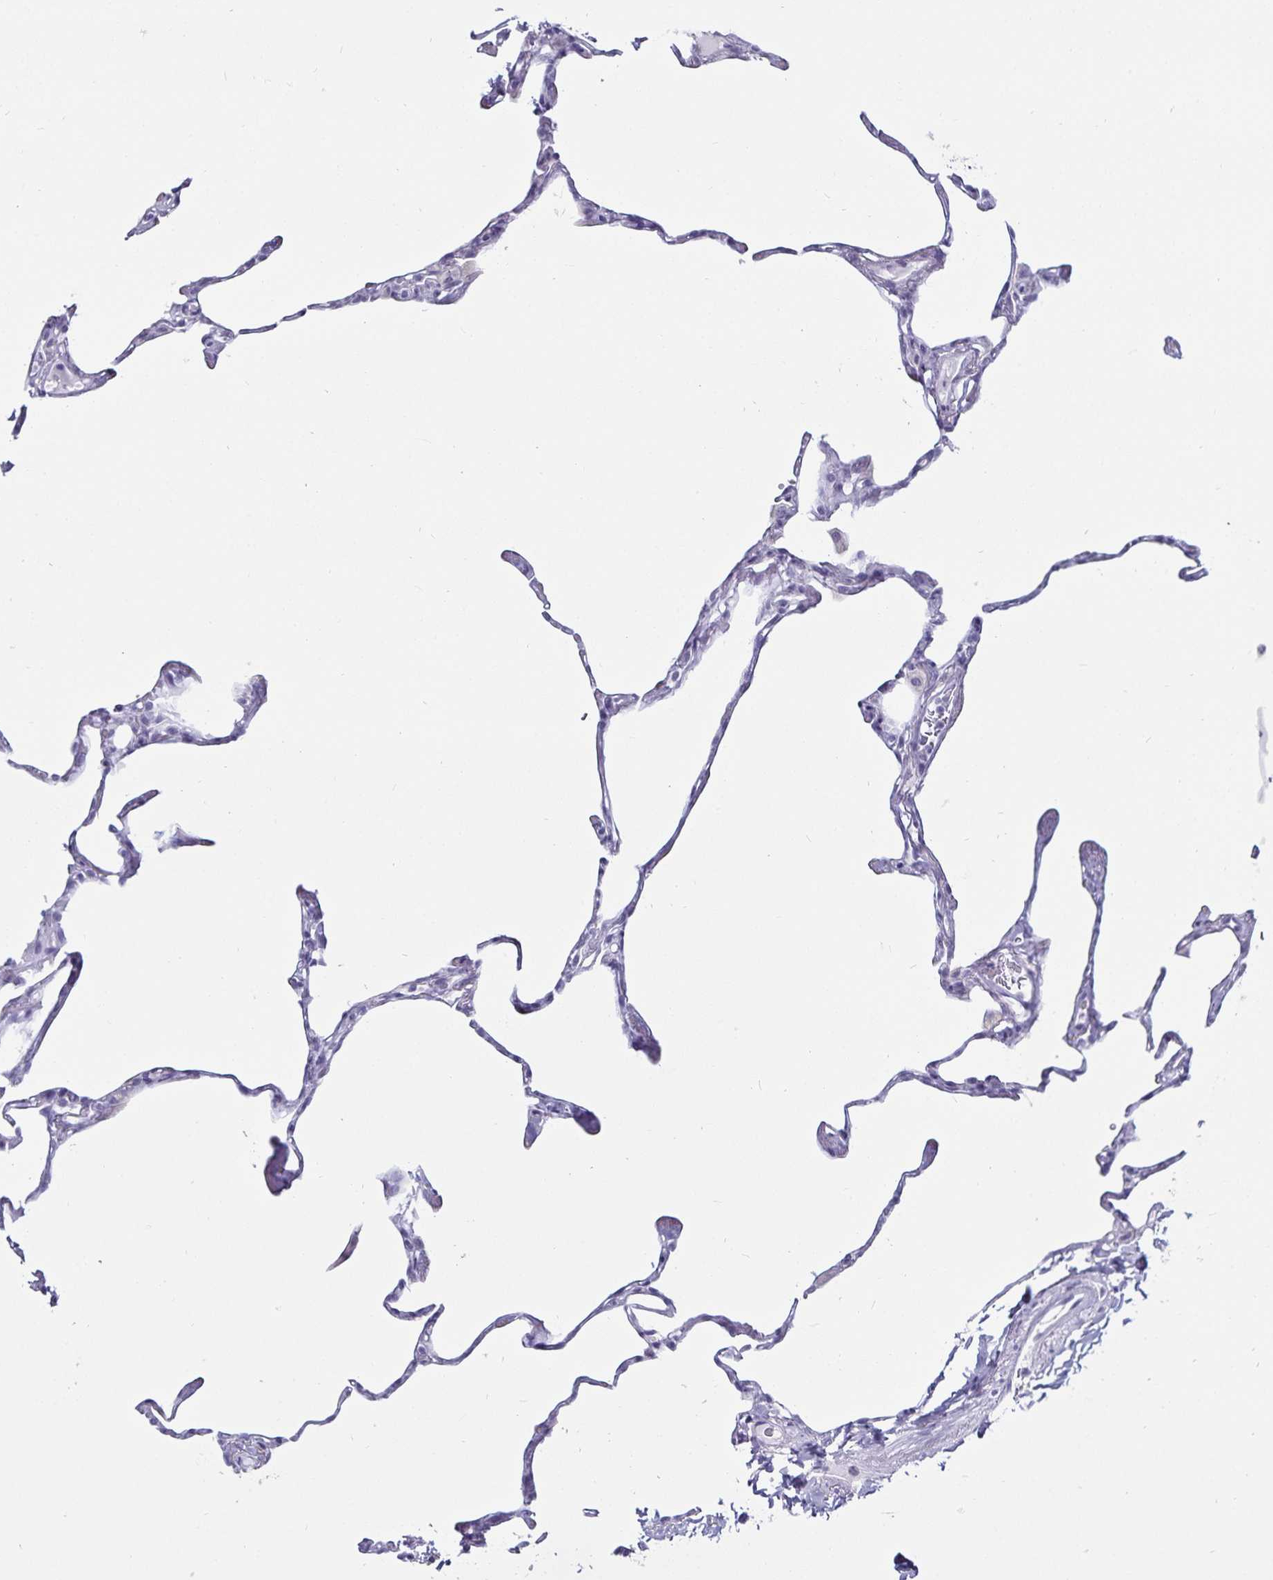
{"staining": {"intensity": "negative", "quantity": "none", "location": "none"}, "tissue": "lung", "cell_type": "Alveolar cells", "image_type": "normal", "snomed": [{"axis": "morphology", "description": "Normal tissue, NOS"}, {"axis": "topography", "description": "Lung"}], "caption": "Protein analysis of benign lung displays no significant positivity in alveolar cells.", "gene": "DEFA6", "patient": {"sex": "male", "age": 65}}